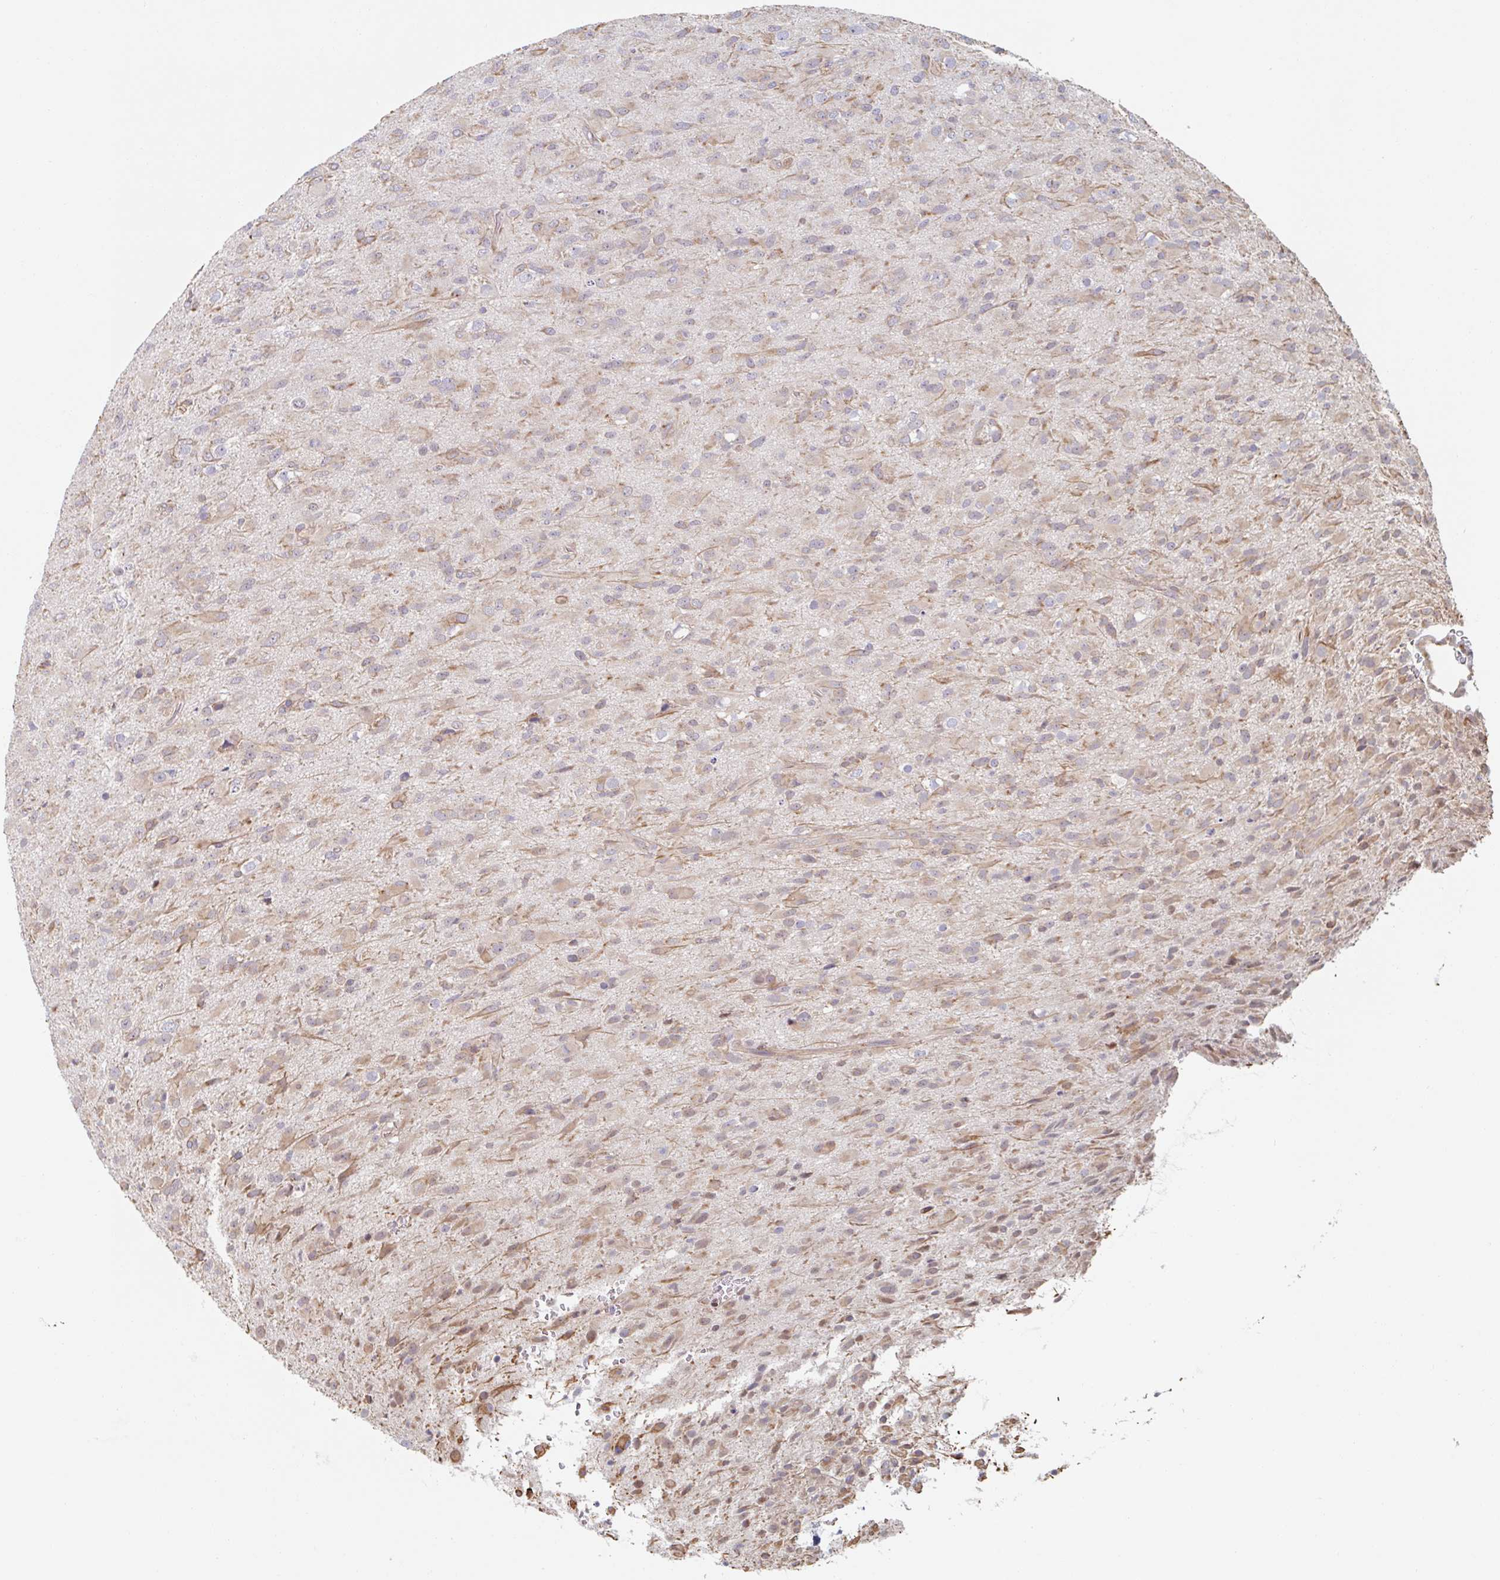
{"staining": {"intensity": "weak", "quantity": "<25%", "location": "cytoplasmic/membranous"}, "tissue": "glioma", "cell_type": "Tumor cells", "image_type": "cancer", "snomed": [{"axis": "morphology", "description": "Glioma, malignant, Low grade"}, {"axis": "topography", "description": "Brain"}], "caption": "There is no significant expression in tumor cells of malignant low-grade glioma.", "gene": "TRAPPC10", "patient": {"sex": "male", "age": 65}}